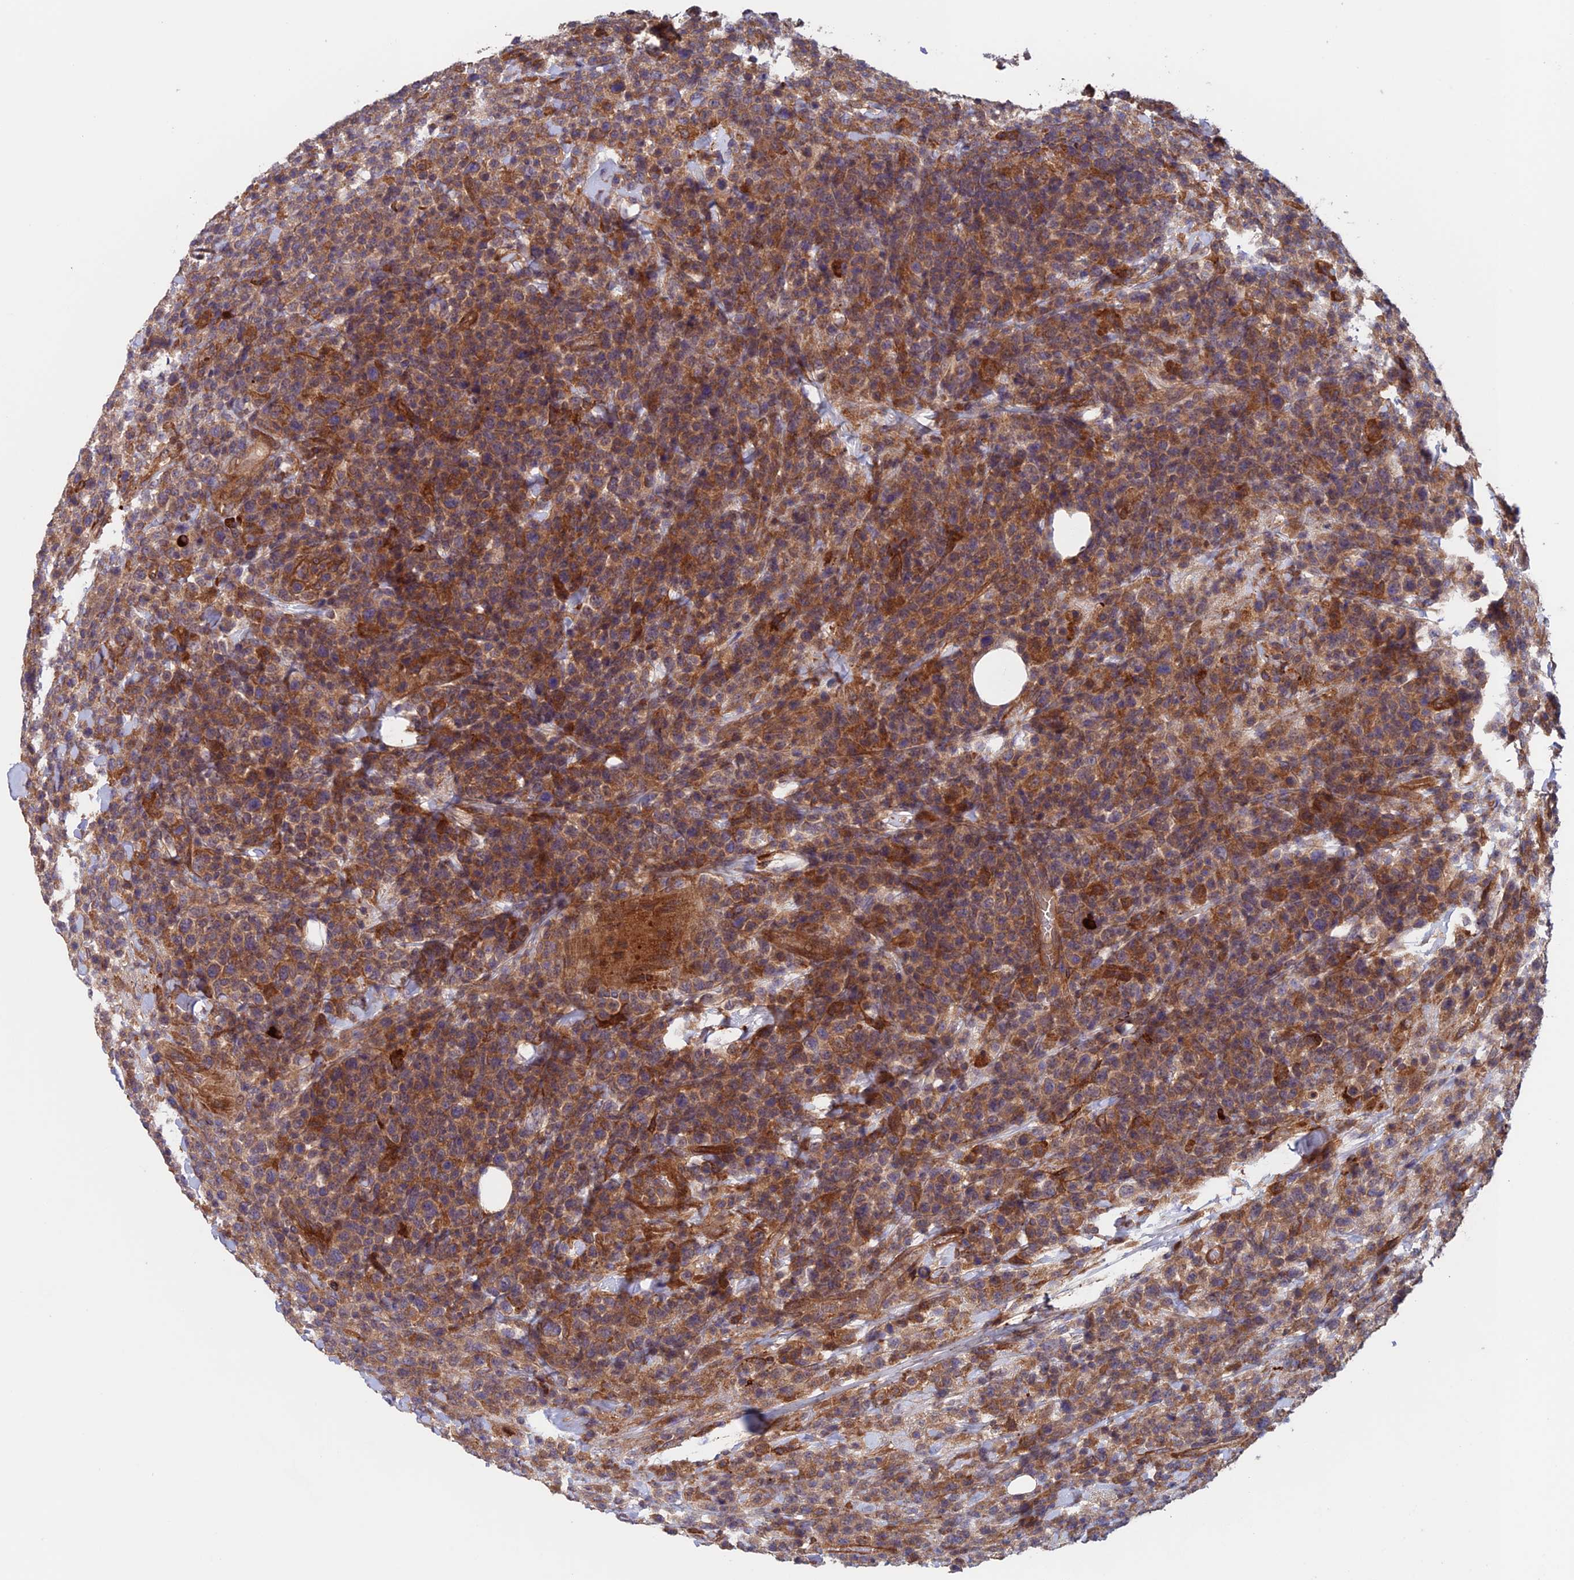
{"staining": {"intensity": "moderate", "quantity": ">75%", "location": "cytoplasmic/membranous"}, "tissue": "lymphoma", "cell_type": "Tumor cells", "image_type": "cancer", "snomed": [{"axis": "morphology", "description": "Malignant lymphoma, non-Hodgkin's type, High grade"}, {"axis": "topography", "description": "Colon"}], "caption": "Malignant lymphoma, non-Hodgkin's type (high-grade) stained for a protein (brown) demonstrates moderate cytoplasmic/membranous positive staining in about >75% of tumor cells.", "gene": "NUDT16L1", "patient": {"sex": "female", "age": 53}}